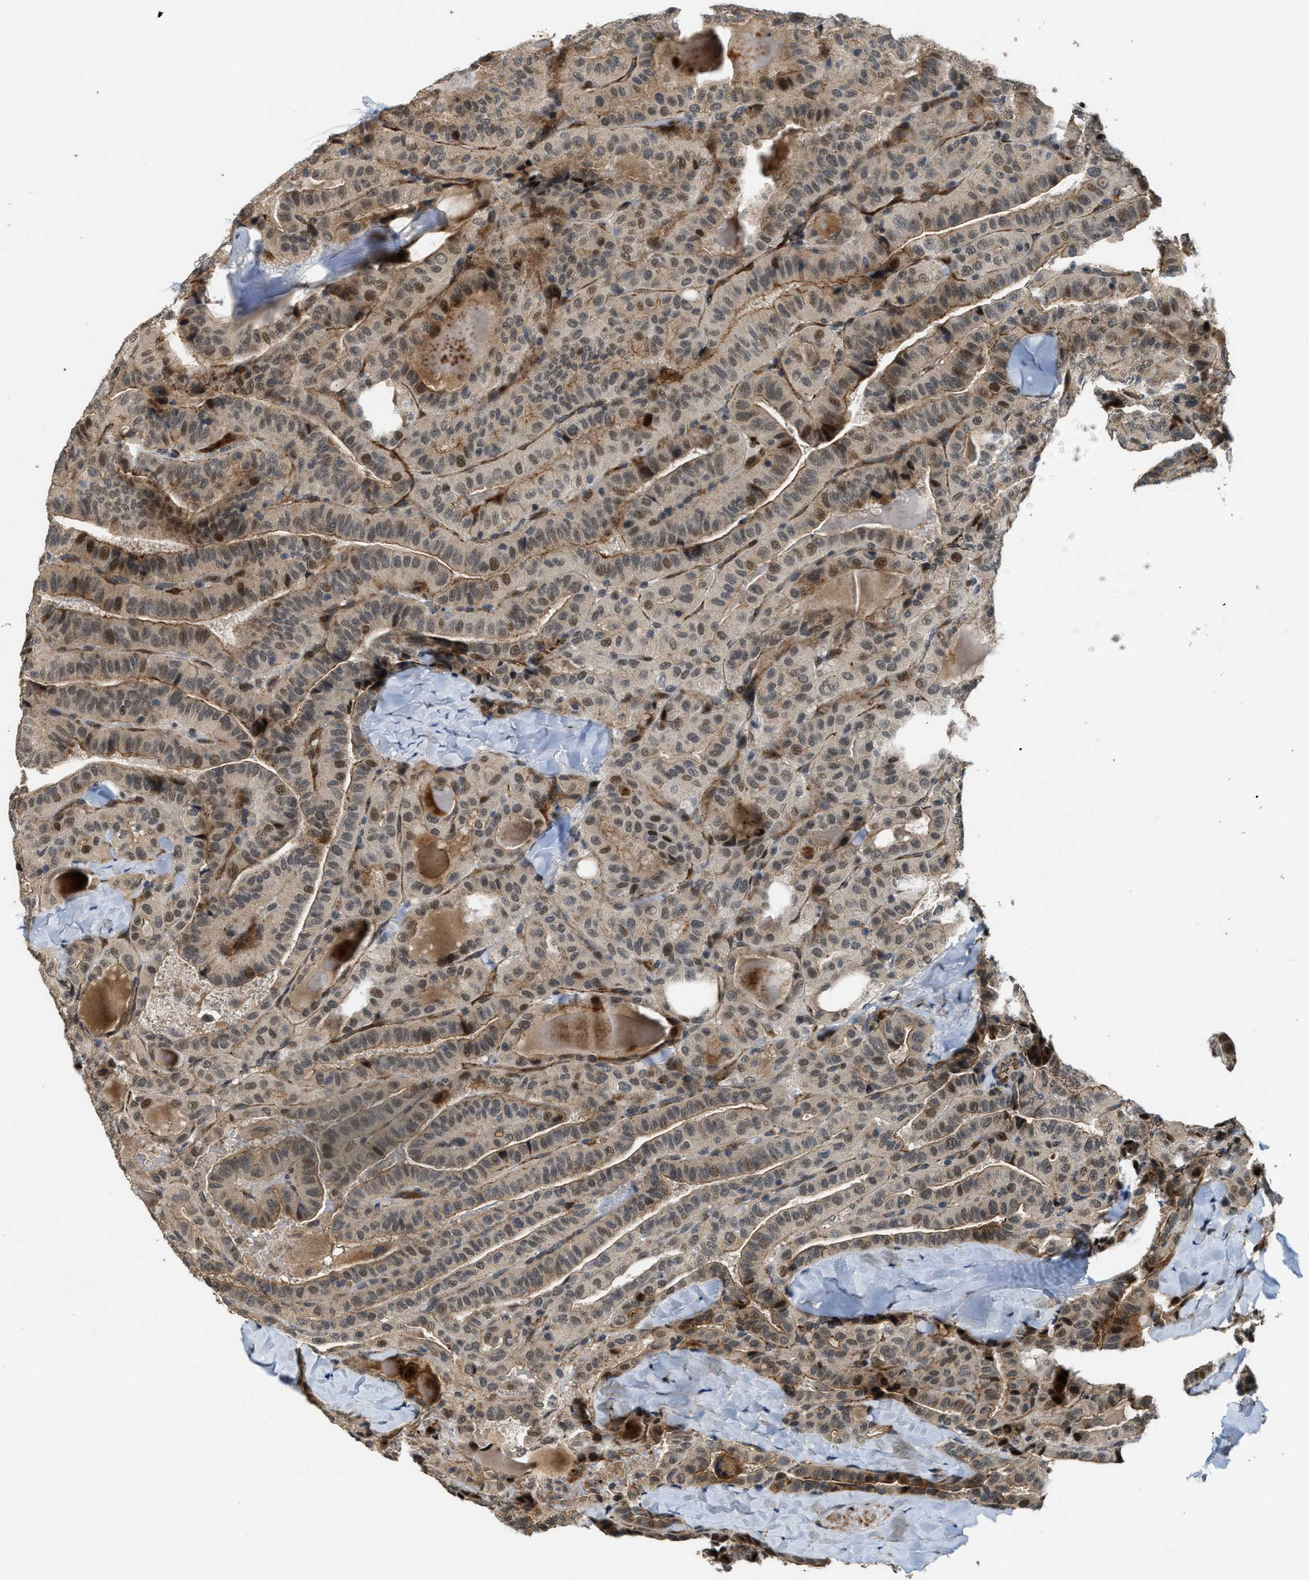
{"staining": {"intensity": "moderate", "quantity": "<25%", "location": "nuclear"}, "tissue": "thyroid cancer", "cell_type": "Tumor cells", "image_type": "cancer", "snomed": [{"axis": "morphology", "description": "Papillary adenocarcinoma, NOS"}, {"axis": "topography", "description": "Thyroid gland"}], "caption": "Thyroid cancer (papillary adenocarcinoma) tissue reveals moderate nuclear staining in approximately <25% of tumor cells, visualized by immunohistochemistry. Nuclei are stained in blue.", "gene": "DPF2", "patient": {"sex": "male", "age": 77}}